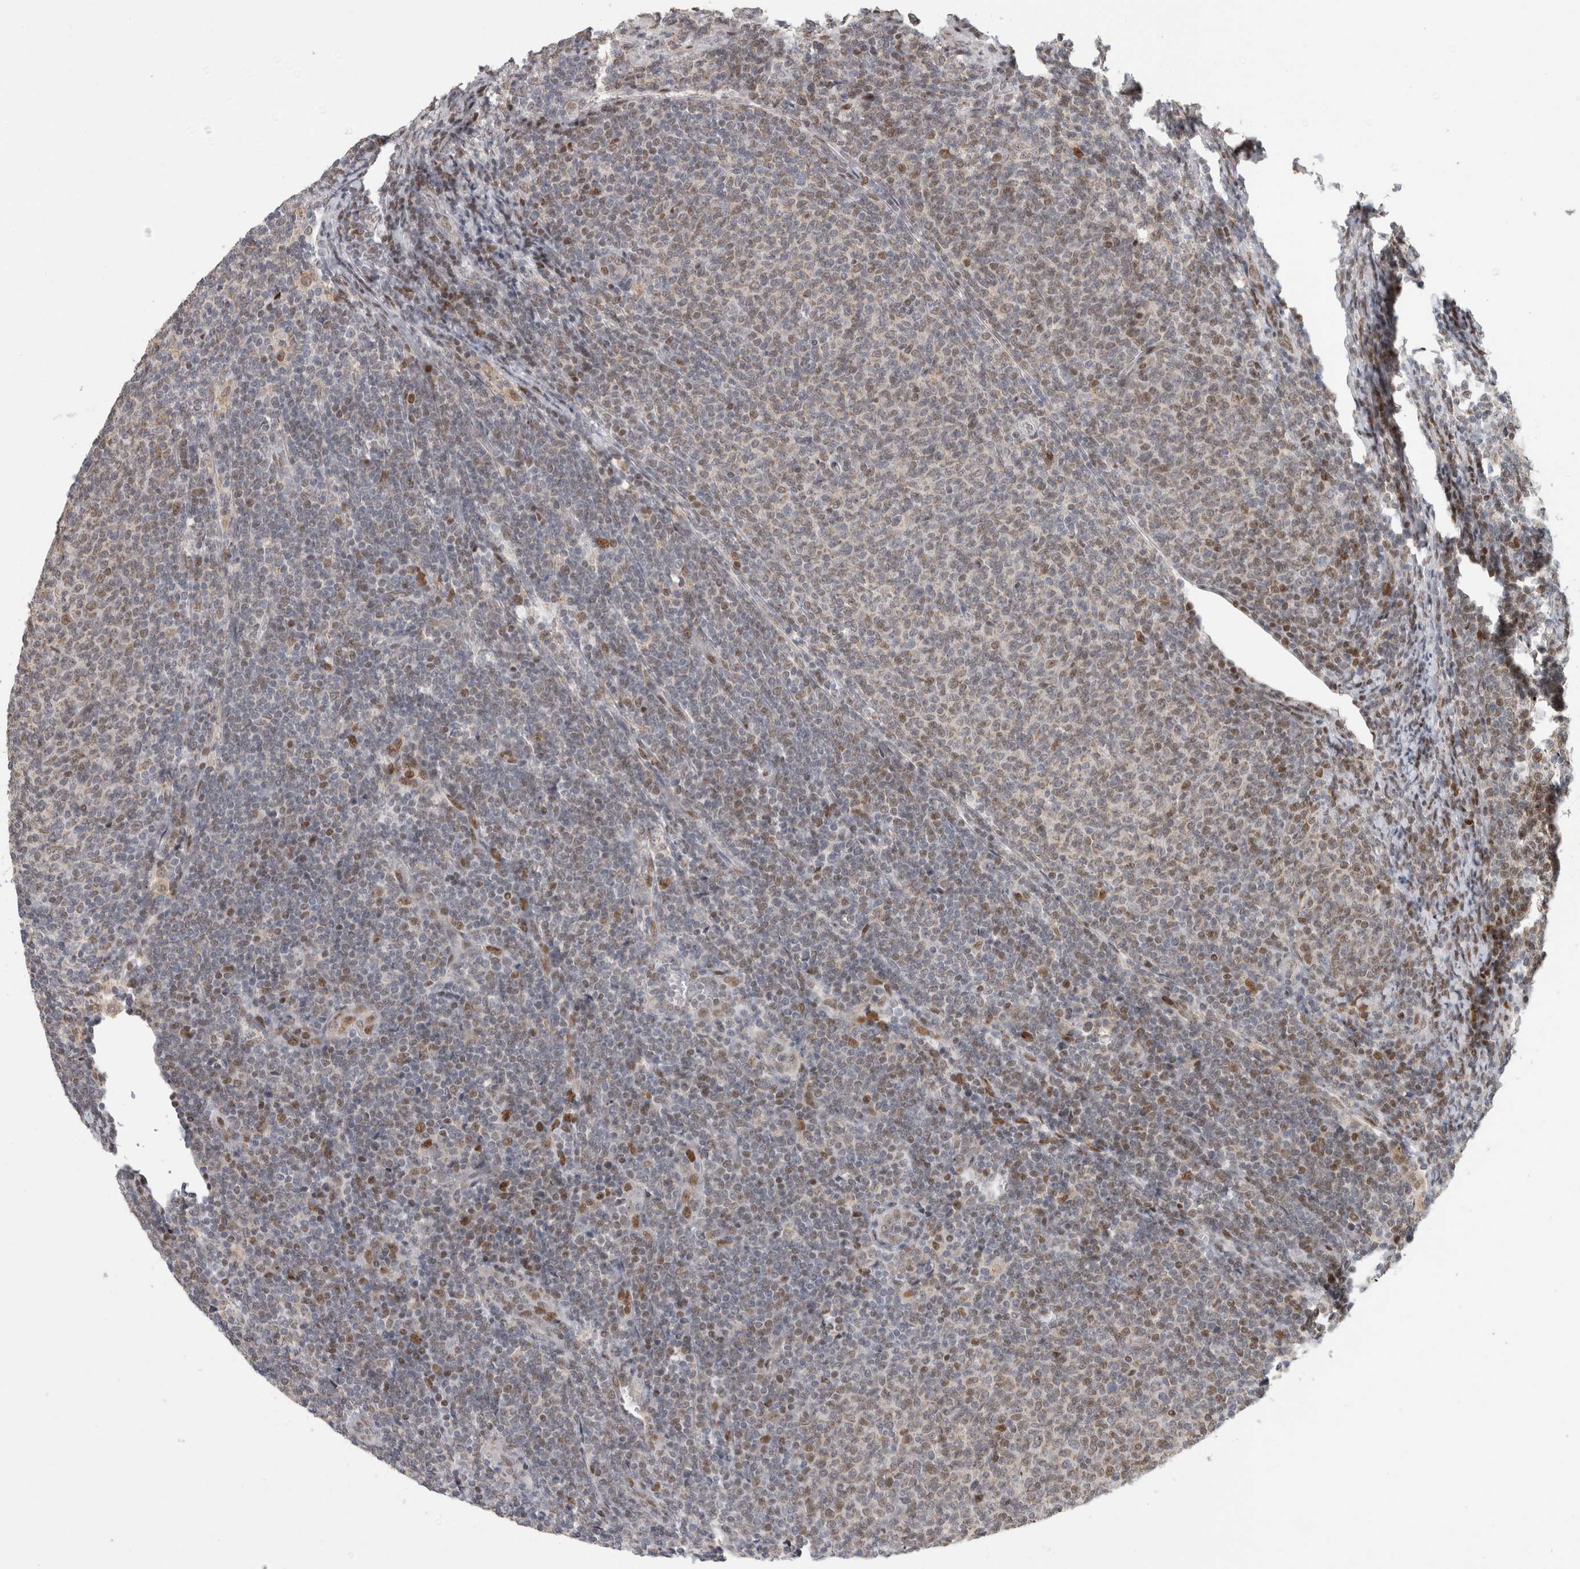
{"staining": {"intensity": "moderate", "quantity": "<25%", "location": "nuclear"}, "tissue": "lymphoma", "cell_type": "Tumor cells", "image_type": "cancer", "snomed": [{"axis": "morphology", "description": "Malignant lymphoma, non-Hodgkin's type, Low grade"}, {"axis": "topography", "description": "Lymph node"}], "caption": "A photomicrograph of human malignant lymphoma, non-Hodgkin's type (low-grade) stained for a protein displays moderate nuclear brown staining in tumor cells. The staining is performed using DAB brown chromogen to label protein expression. The nuclei are counter-stained blue using hematoxylin.", "gene": "C8orf58", "patient": {"sex": "male", "age": 66}}